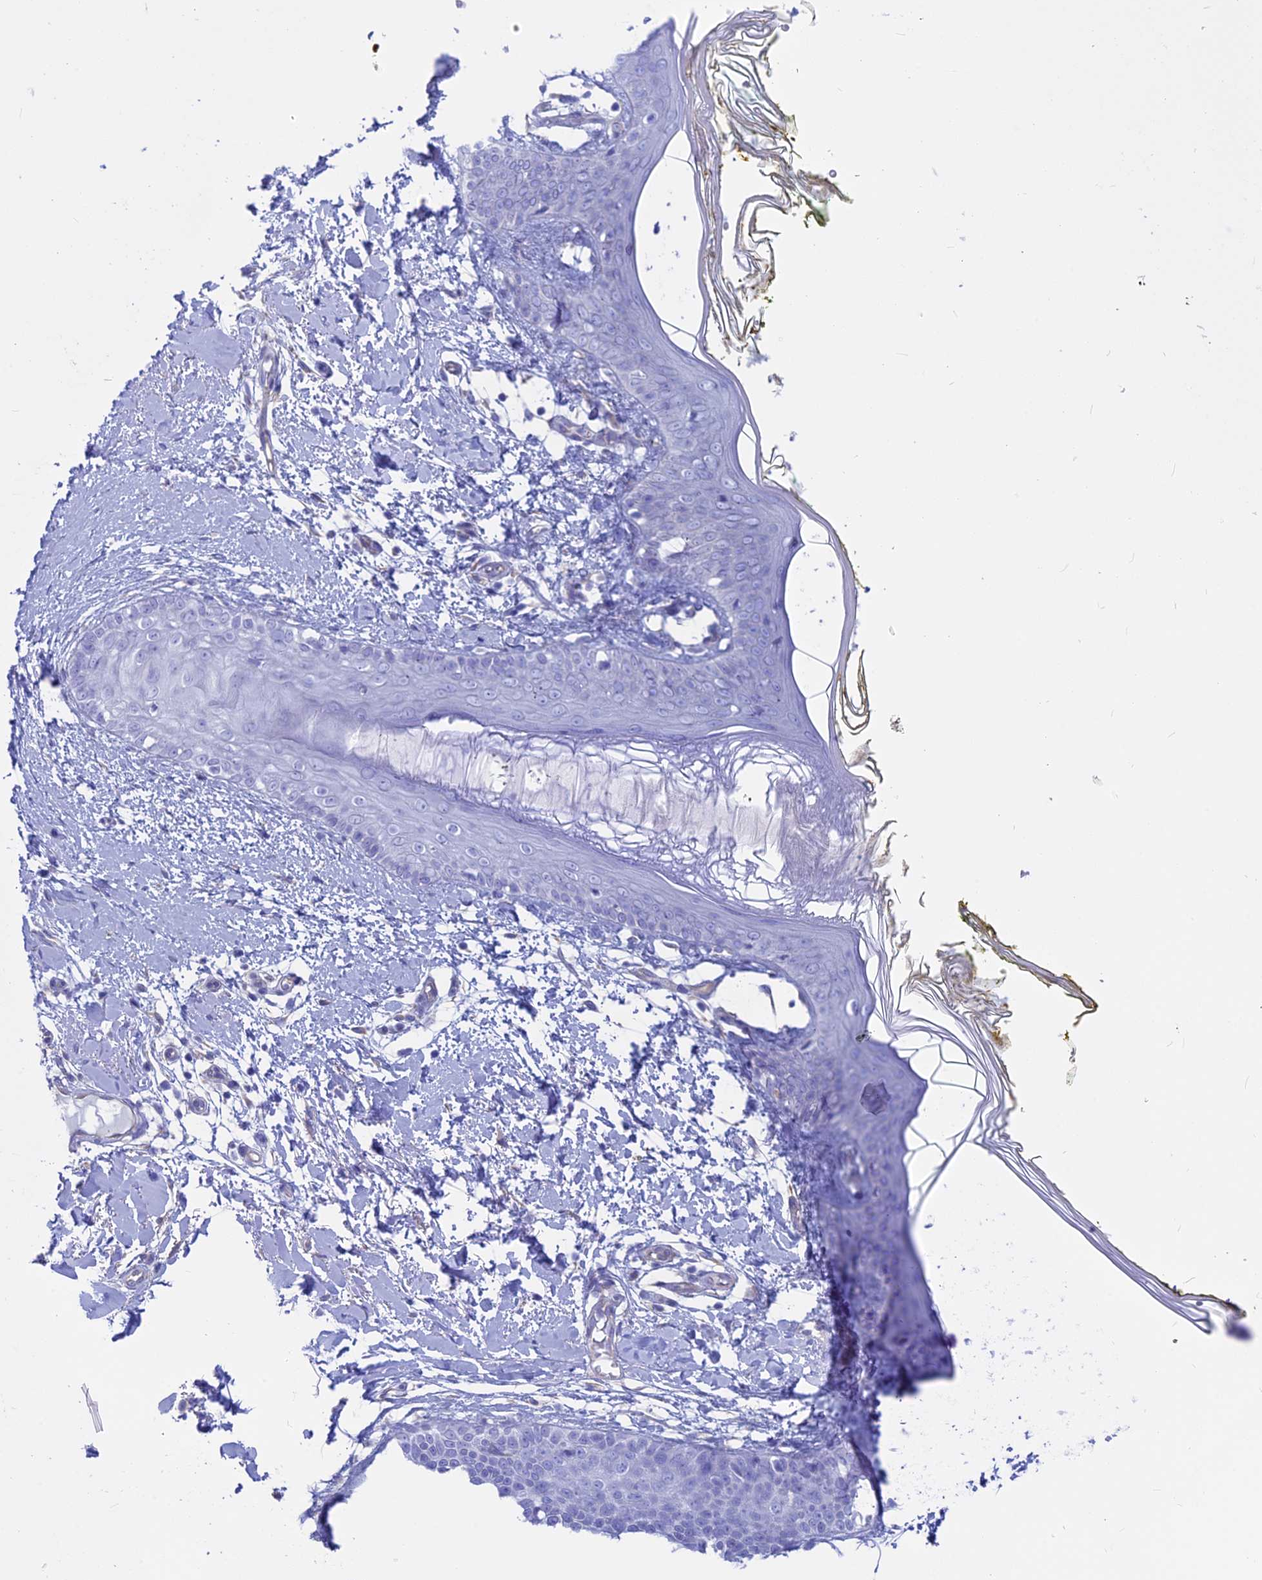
{"staining": {"intensity": "negative", "quantity": "none", "location": "none"}, "tissue": "skin", "cell_type": "Fibroblasts", "image_type": "normal", "snomed": [{"axis": "morphology", "description": "Normal tissue, NOS"}, {"axis": "topography", "description": "Skin"}], "caption": "Skin was stained to show a protein in brown. There is no significant staining in fibroblasts. (DAB (3,3'-diaminobenzidine) immunohistochemistry visualized using brightfield microscopy, high magnification).", "gene": "GNGT2", "patient": {"sex": "female", "age": 34}}